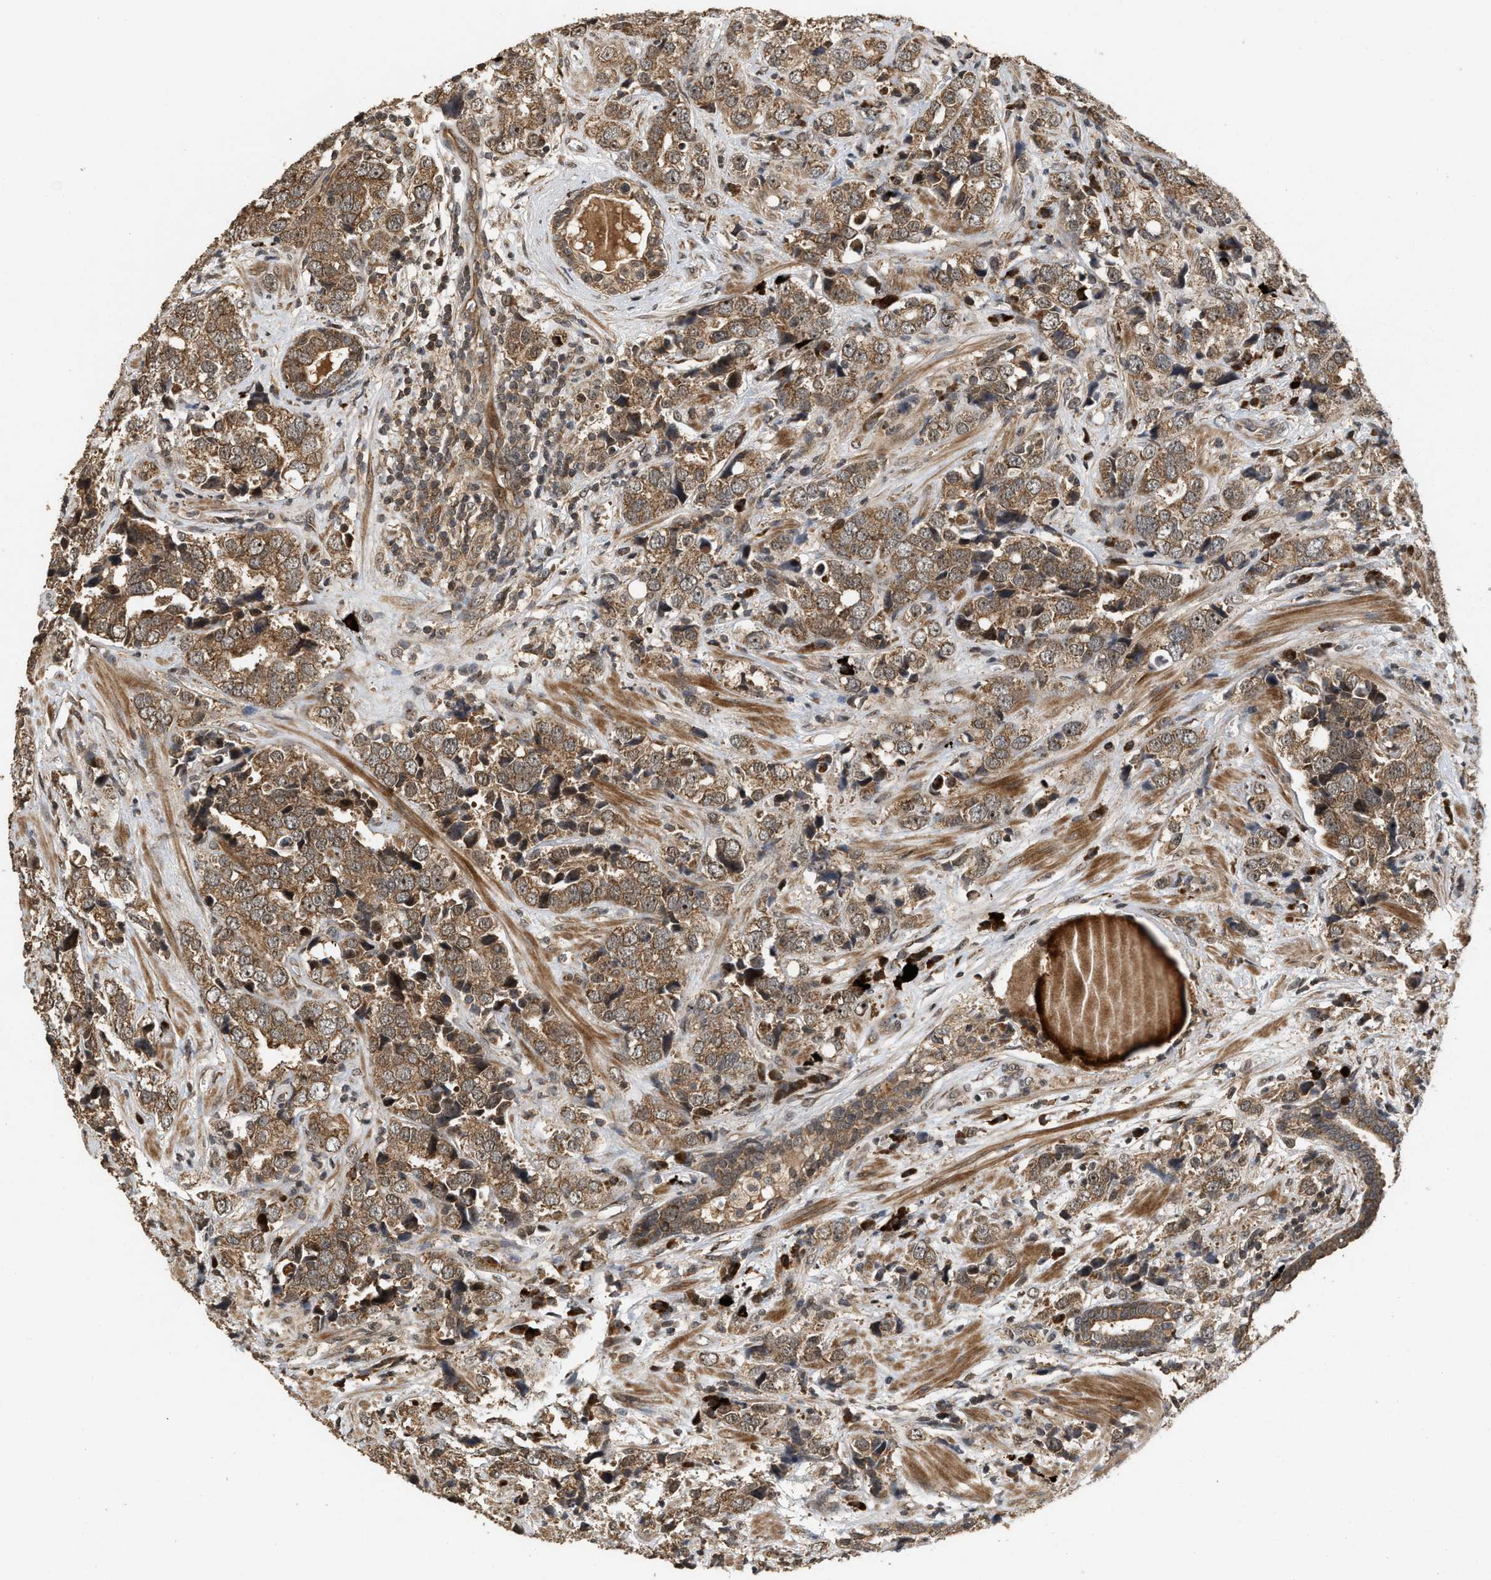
{"staining": {"intensity": "moderate", "quantity": ">75%", "location": "cytoplasmic/membranous,nuclear"}, "tissue": "prostate cancer", "cell_type": "Tumor cells", "image_type": "cancer", "snomed": [{"axis": "morphology", "description": "Adenocarcinoma, High grade"}, {"axis": "topography", "description": "Prostate"}], "caption": "Immunohistochemical staining of prostate adenocarcinoma (high-grade) shows medium levels of moderate cytoplasmic/membranous and nuclear protein expression in about >75% of tumor cells. (Stains: DAB (3,3'-diaminobenzidine) in brown, nuclei in blue, Microscopy: brightfield microscopy at high magnification).", "gene": "ELP2", "patient": {"sex": "male", "age": 71}}